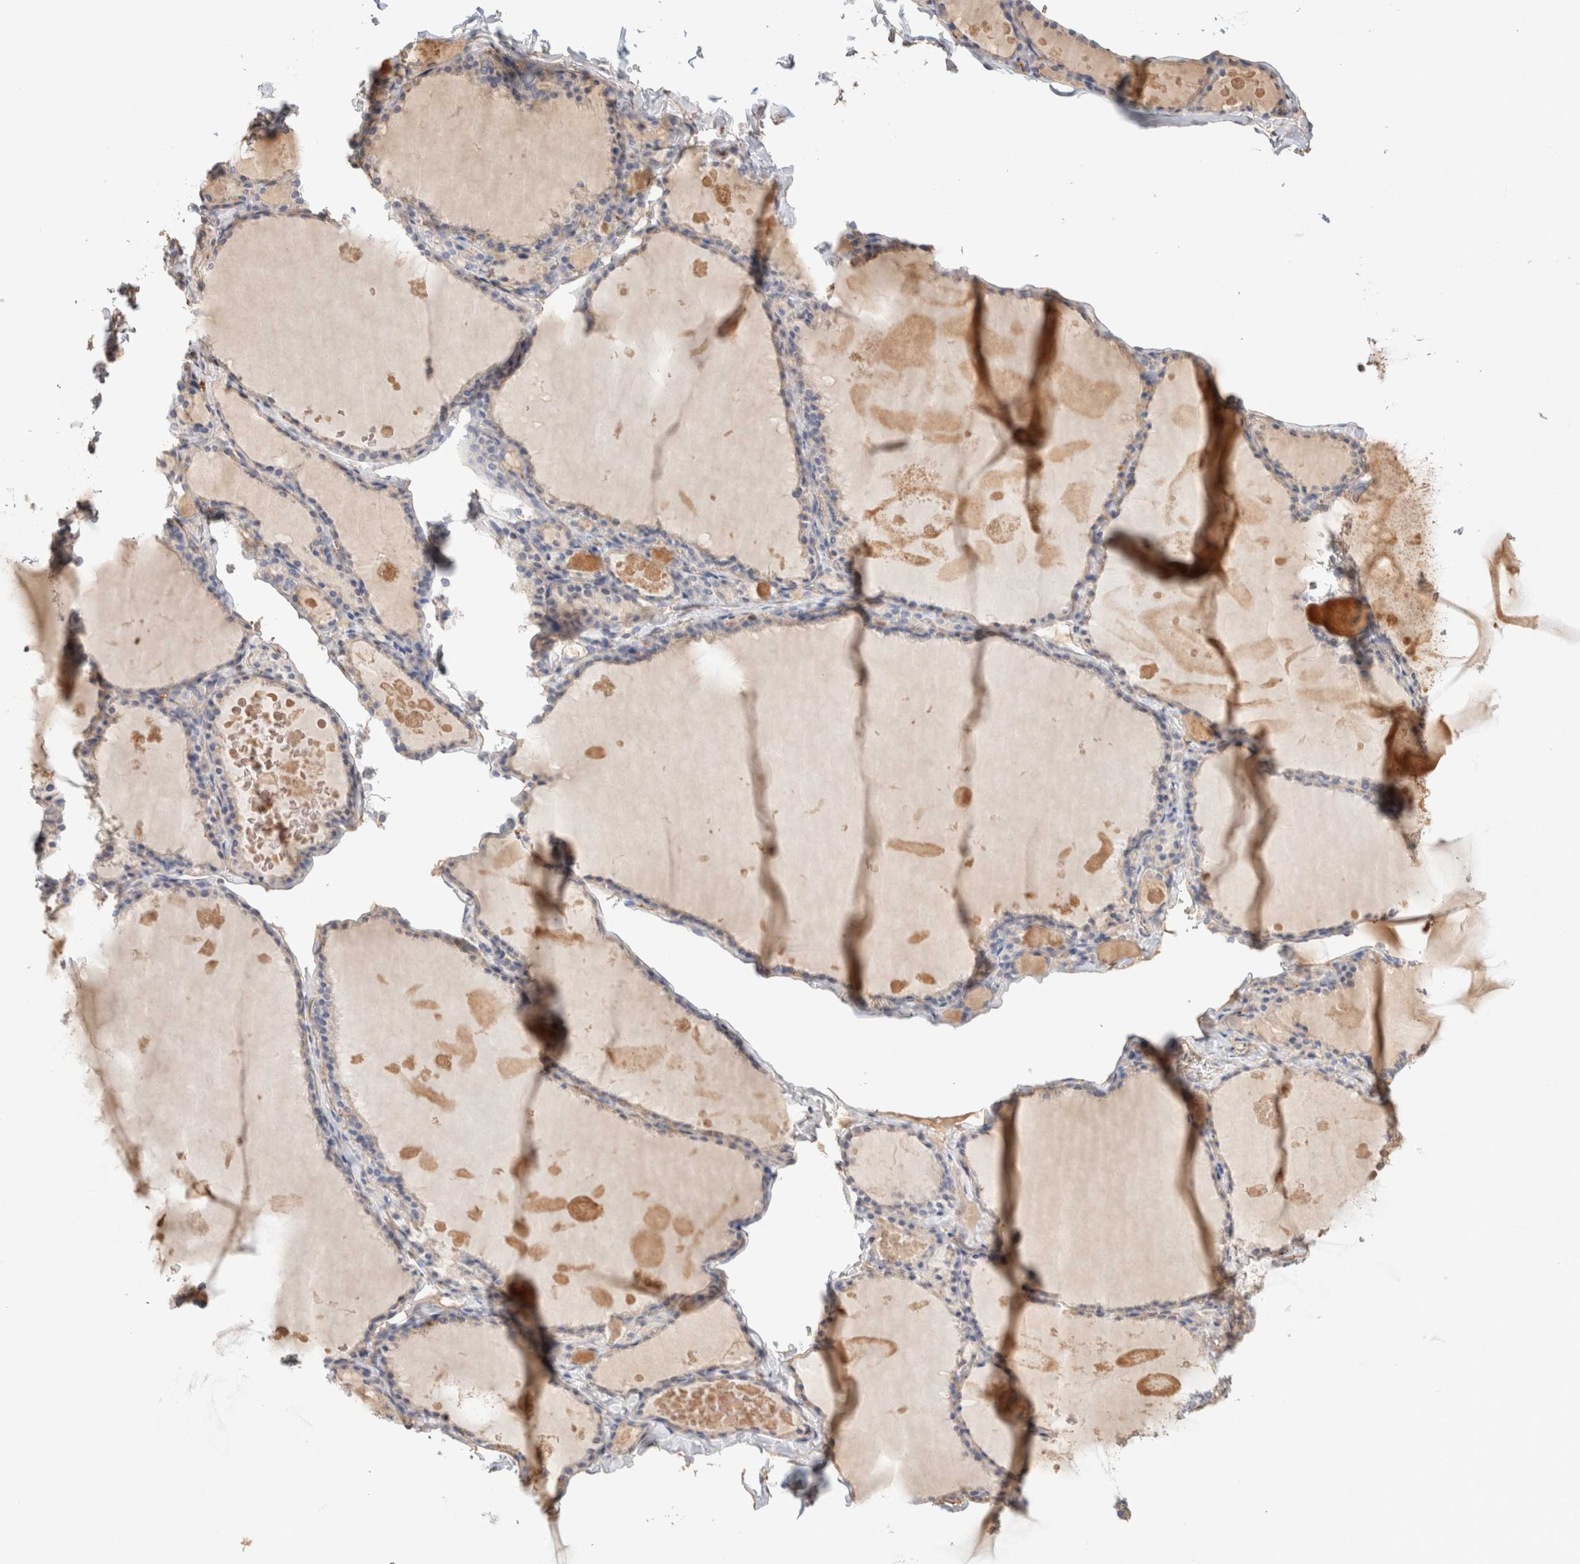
{"staining": {"intensity": "negative", "quantity": "none", "location": "none"}, "tissue": "thyroid gland", "cell_type": "Glandular cells", "image_type": "normal", "snomed": [{"axis": "morphology", "description": "Normal tissue, NOS"}, {"axis": "topography", "description": "Thyroid gland"}], "caption": "Normal thyroid gland was stained to show a protein in brown. There is no significant expression in glandular cells. (DAB immunohistochemistry (IHC) visualized using brightfield microscopy, high magnification).", "gene": "PROS1", "patient": {"sex": "male", "age": 56}}